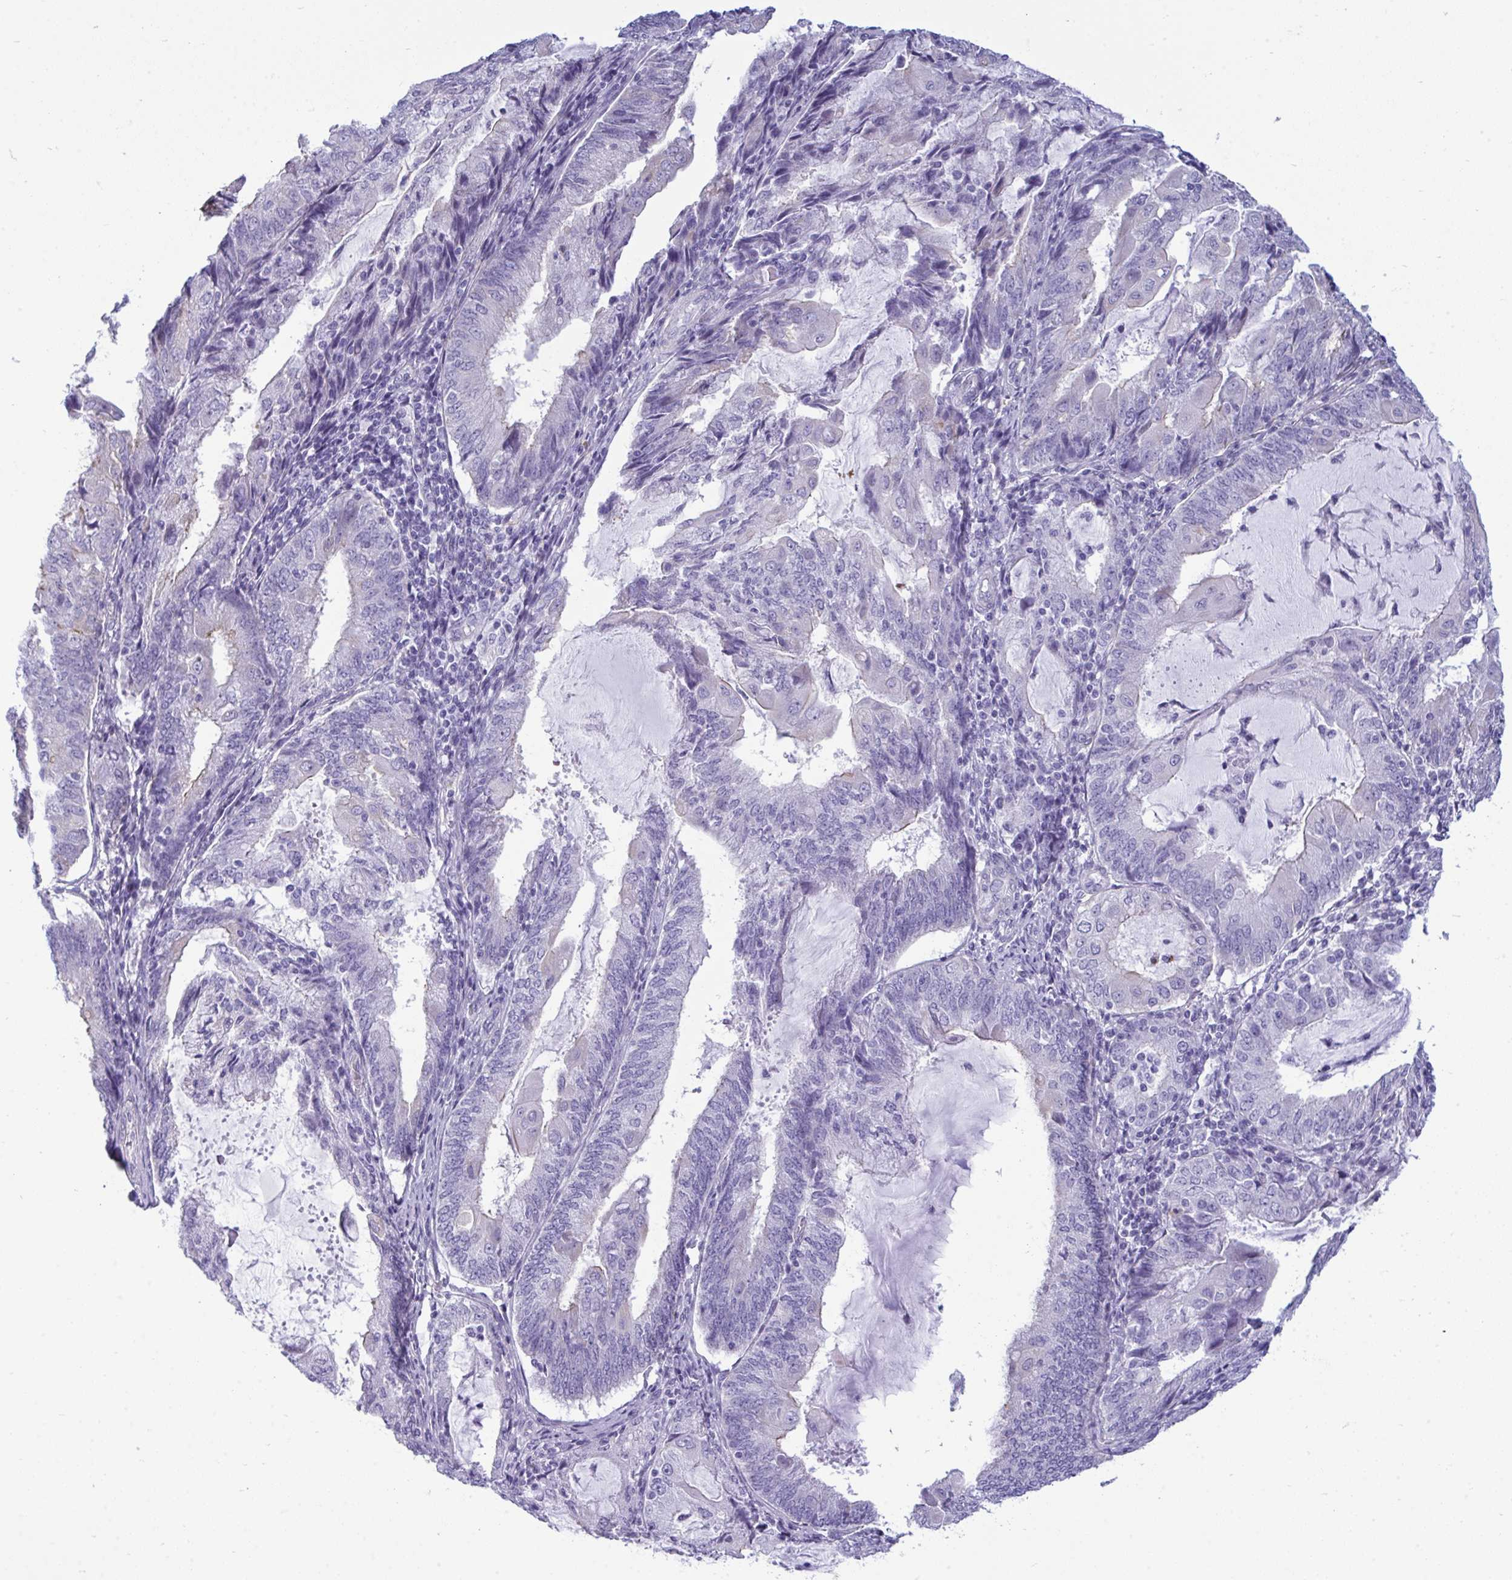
{"staining": {"intensity": "negative", "quantity": "none", "location": "none"}, "tissue": "endometrial cancer", "cell_type": "Tumor cells", "image_type": "cancer", "snomed": [{"axis": "morphology", "description": "Adenocarcinoma, NOS"}, {"axis": "topography", "description": "Endometrium"}], "caption": "Human endometrial cancer stained for a protein using immunohistochemistry (IHC) displays no staining in tumor cells.", "gene": "MYH10", "patient": {"sex": "female", "age": 81}}